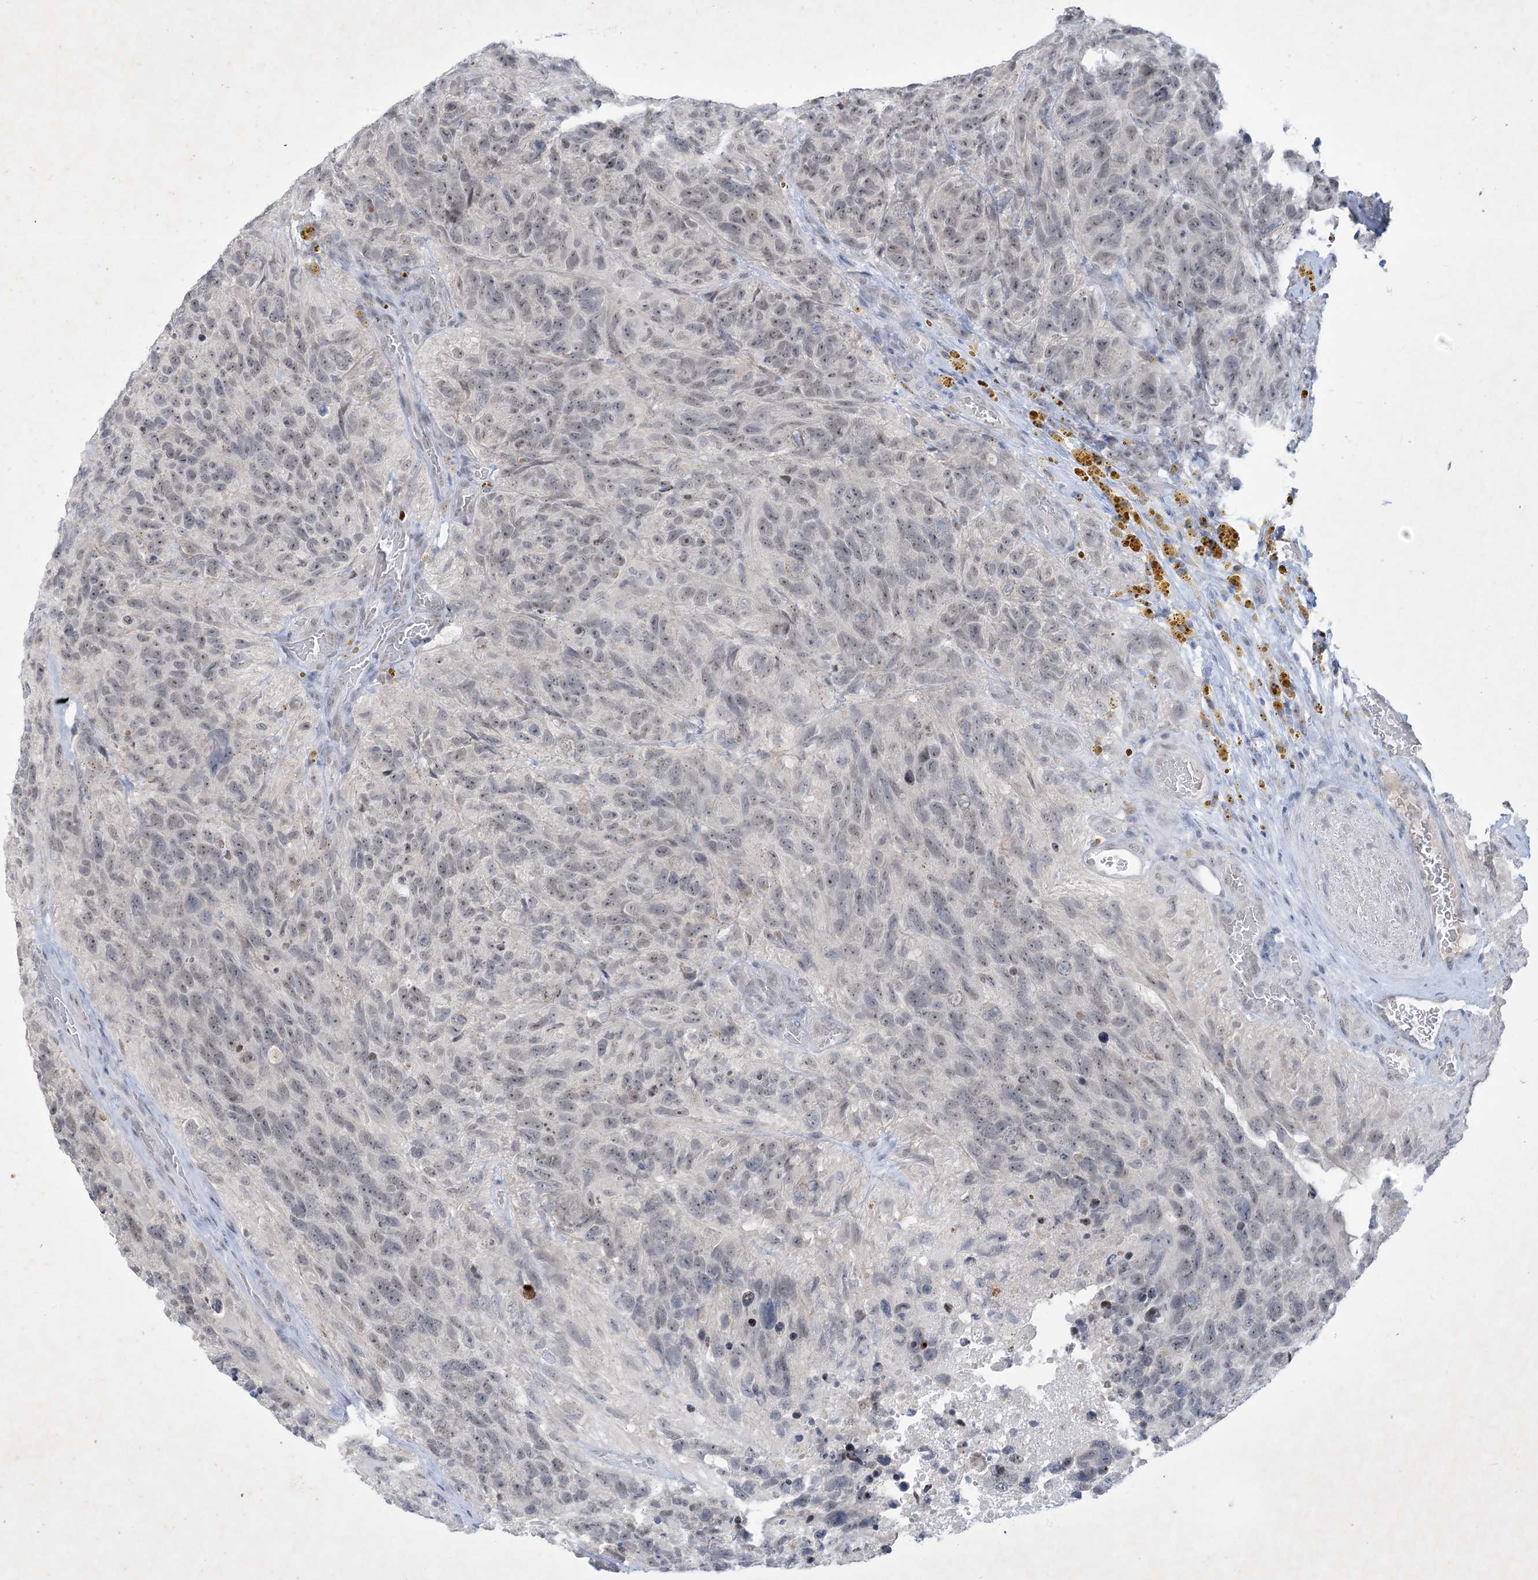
{"staining": {"intensity": "weak", "quantity": "<25%", "location": "nuclear"}, "tissue": "glioma", "cell_type": "Tumor cells", "image_type": "cancer", "snomed": [{"axis": "morphology", "description": "Glioma, malignant, High grade"}, {"axis": "topography", "description": "Brain"}], "caption": "Tumor cells show no significant staining in glioma.", "gene": "ZNF674", "patient": {"sex": "male", "age": 69}}